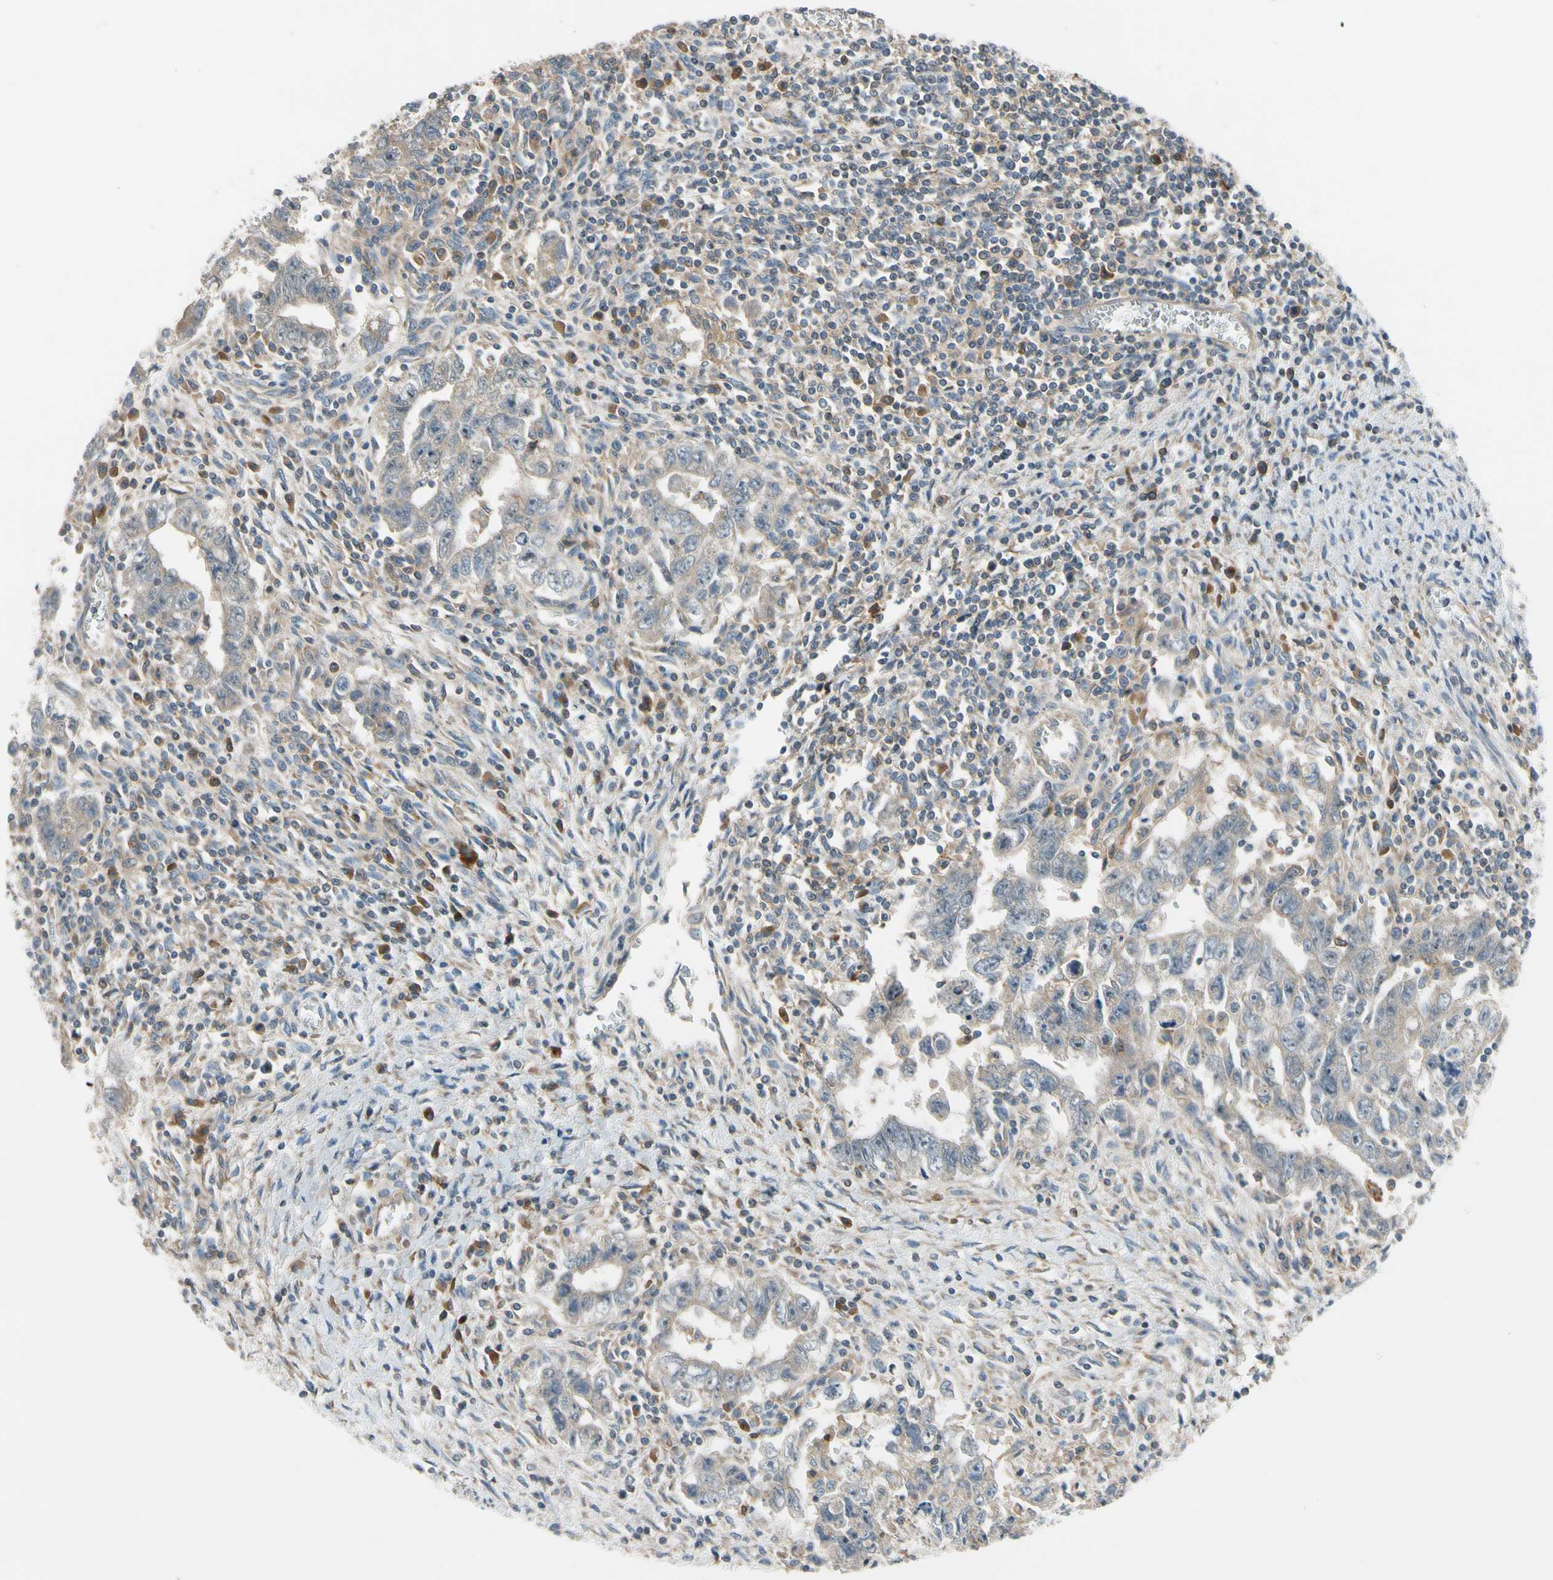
{"staining": {"intensity": "weak", "quantity": "25%-75%", "location": "cytoplasmic/membranous"}, "tissue": "testis cancer", "cell_type": "Tumor cells", "image_type": "cancer", "snomed": [{"axis": "morphology", "description": "Carcinoma, Embryonal, NOS"}, {"axis": "topography", "description": "Testis"}], "caption": "This histopathology image exhibits IHC staining of testis cancer (embryonal carcinoma), with low weak cytoplasmic/membranous expression in approximately 25%-75% of tumor cells.", "gene": "MST1R", "patient": {"sex": "male", "age": 28}}